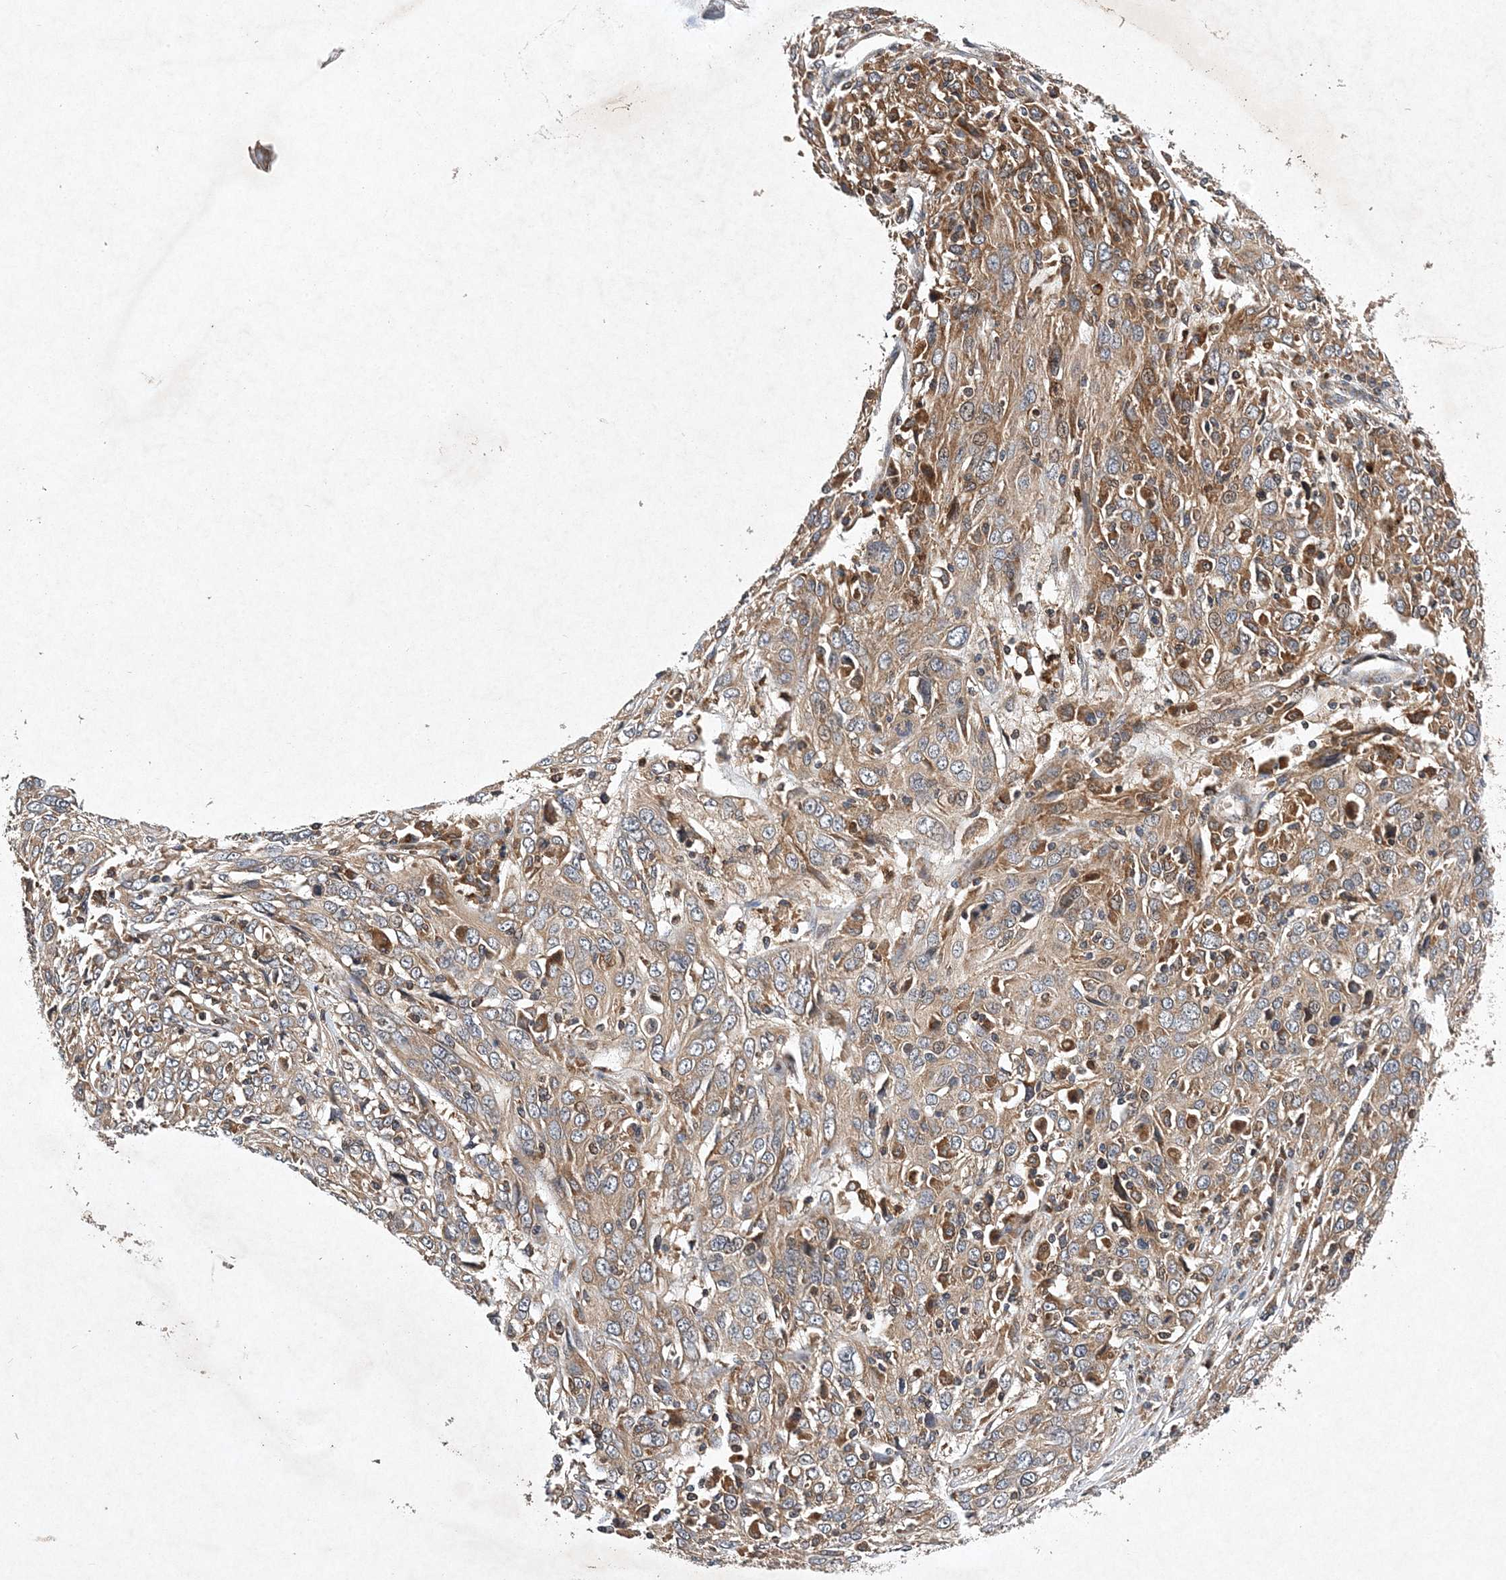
{"staining": {"intensity": "weak", "quantity": "25%-75%", "location": "cytoplasmic/membranous"}, "tissue": "cervical cancer", "cell_type": "Tumor cells", "image_type": "cancer", "snomed": [{"axis": "morphology", "description": "Squamous cell carcinoma, NOS"}, {"axis": "topography", "description": "Cervix"}], "caption": "An IHC image of tumor tissue is shown. Protein staining in brown shows weak cytoplasmic/membranous positivity in cervical squamous cell carcinoma within tumor cells.", "gene": "PROSER1", "patient": {"sex": "female", "age": 46}}